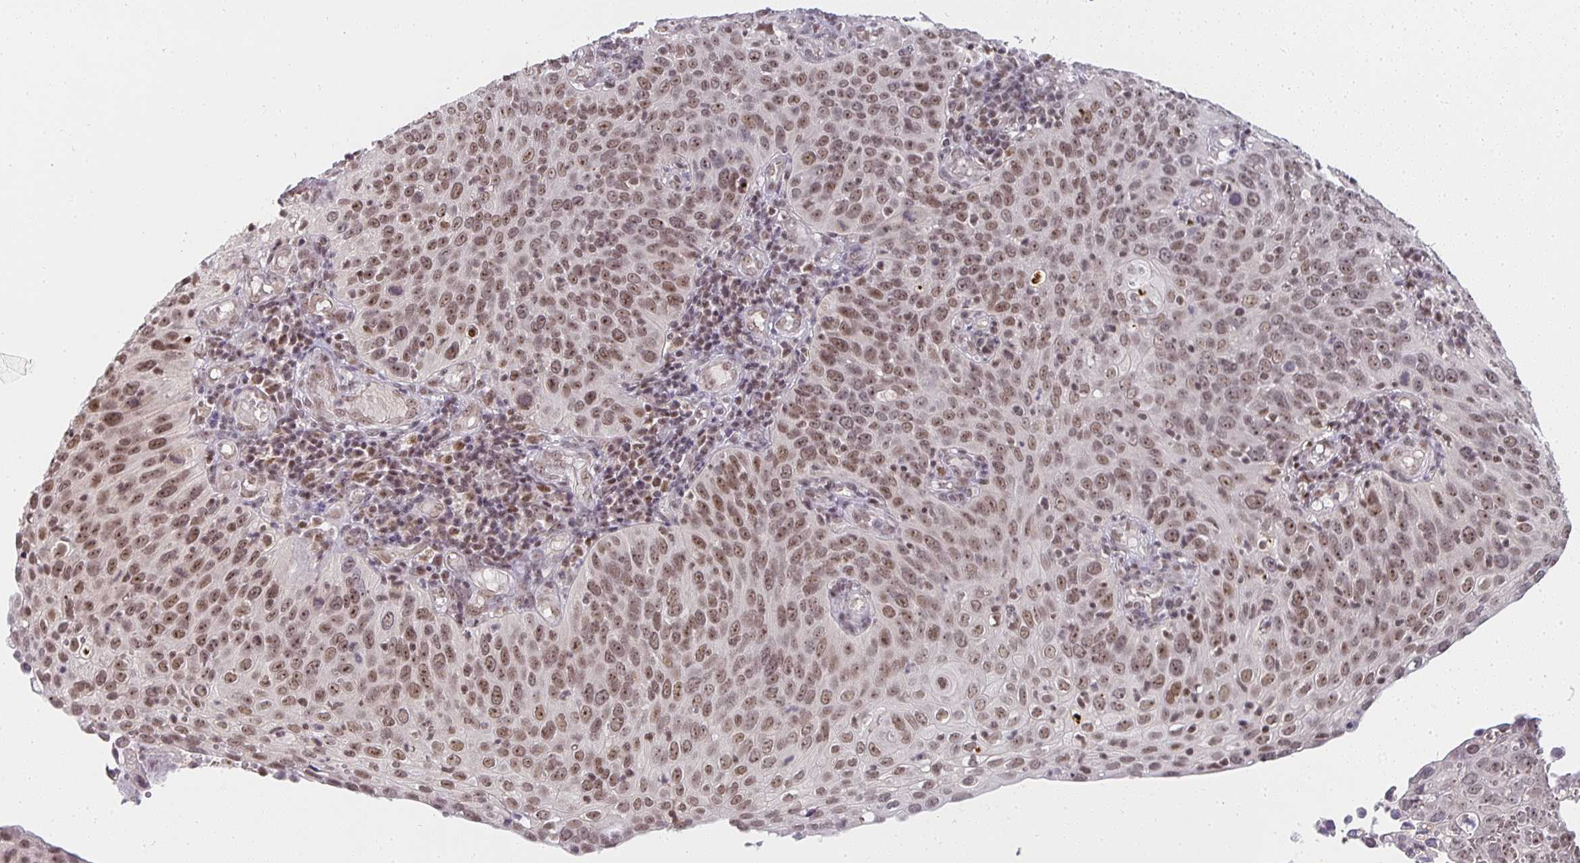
{"staining": {"intensity": "moderate", "quantity": ">75%", "location": "nuclear"}, "tissue": "cervical cancer", "cell_type": "Tumor cells", "image_type": "cancer", "snomed": [{"axis": "morphology", "description": "Squamous cell carcinoma, NOS"}, {"axis": "topography", "description": "Cervix"}], "caption": "Cervical cancer (squamous cell carcinoma) stained with DAB immunohistochemistry (IHC) shows medium levels of moderate nuclear staining in approximately >75% of tumor cells.", "gene": "SMARCA2", "patient": {"sex": "female", "age": 36}}